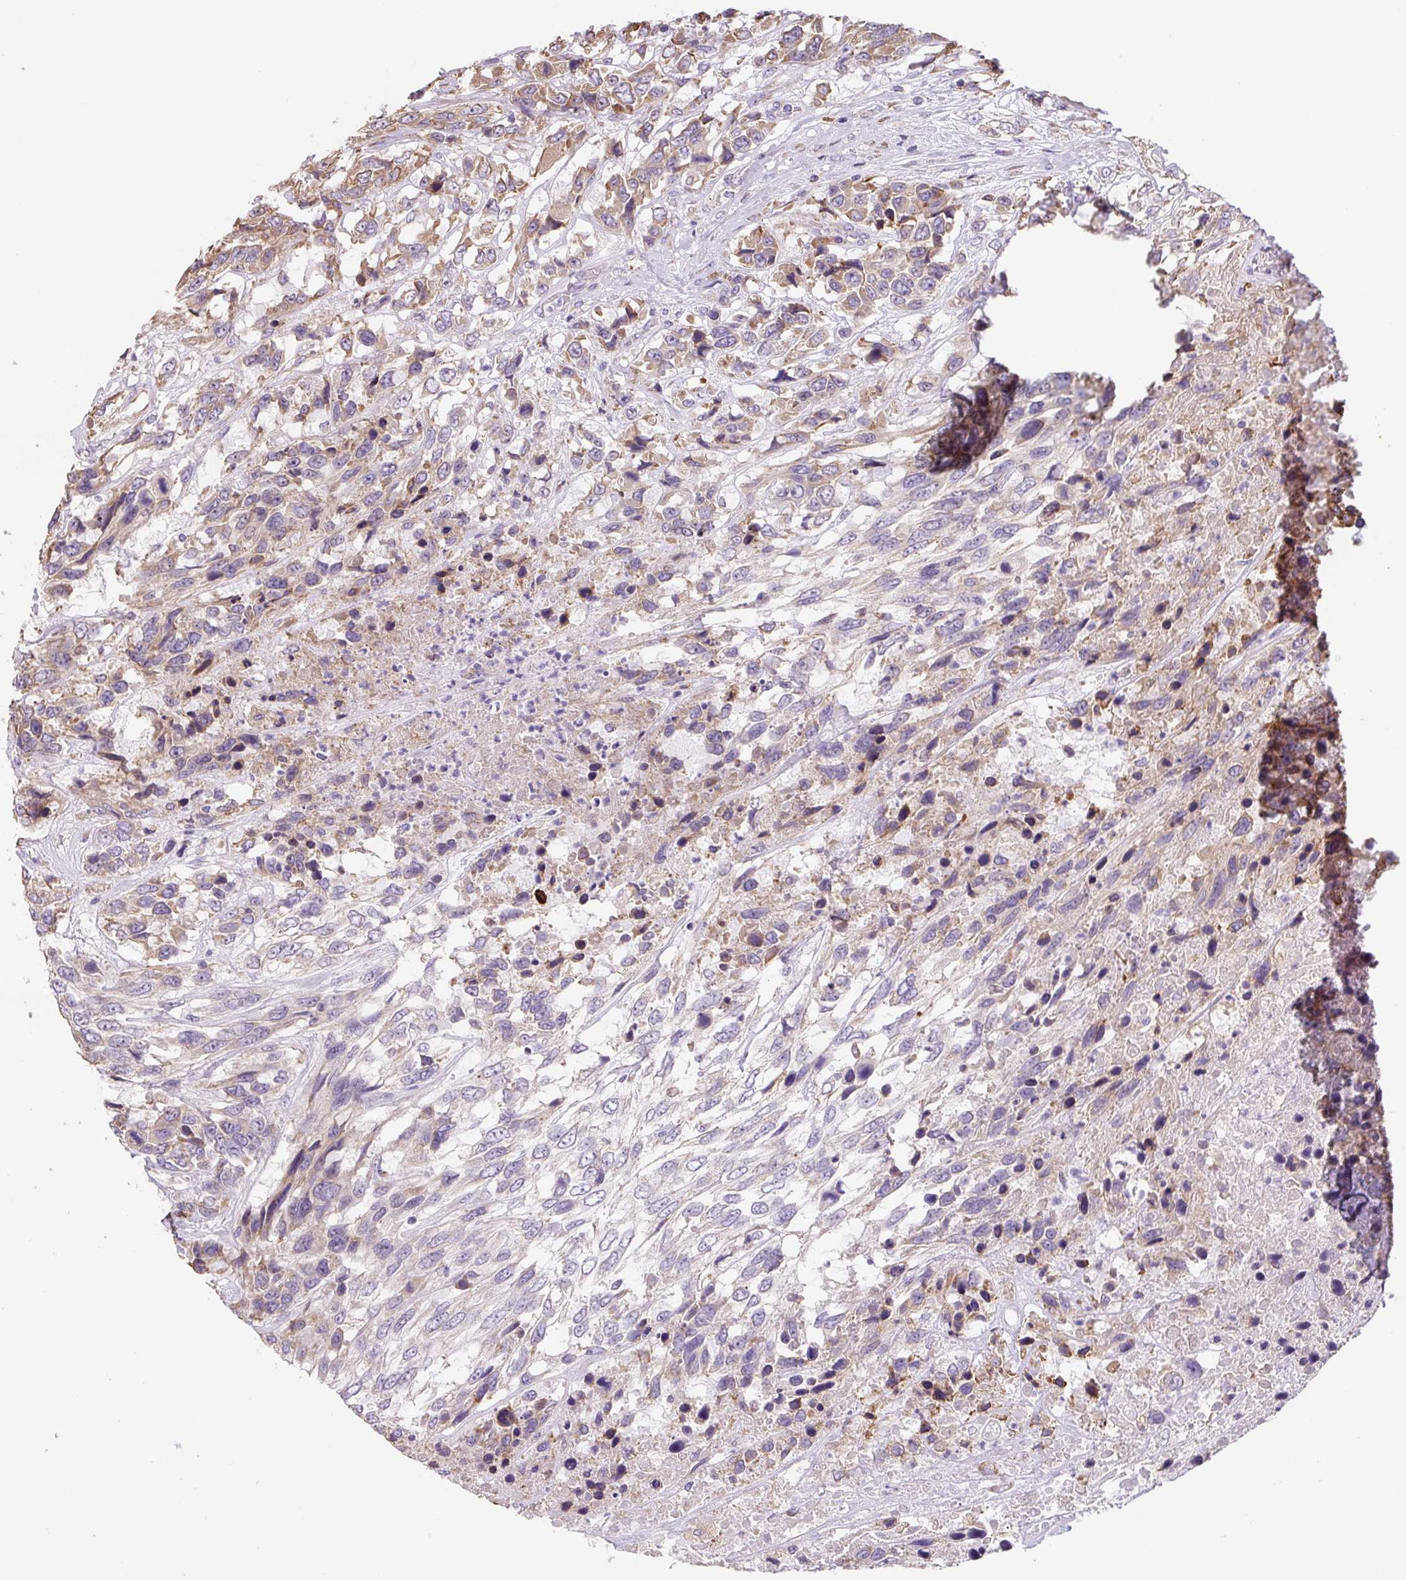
{"staining": {"intensity": "moderate", "quantity": "25%-75%", "location": "cytoplasmic/membranous"}, "tissue": "urothelial cancer", "cell_type": "Tumor cells", "image_type": "cancer", "snomed": [{"axis": "morphology", "description": "Urothelial carcinoma, High grade"}, {"axis": "topography", "description": "Urinary bladder"}], "caption": "Human urothelial cancer stained for a protein (brown) exhibits moderate cytoplasmic/membranous positive positivity in about 25%-75% of tumor cells.", "gene": "FZD5", "patient": {"sex": "female", "age": 70}}